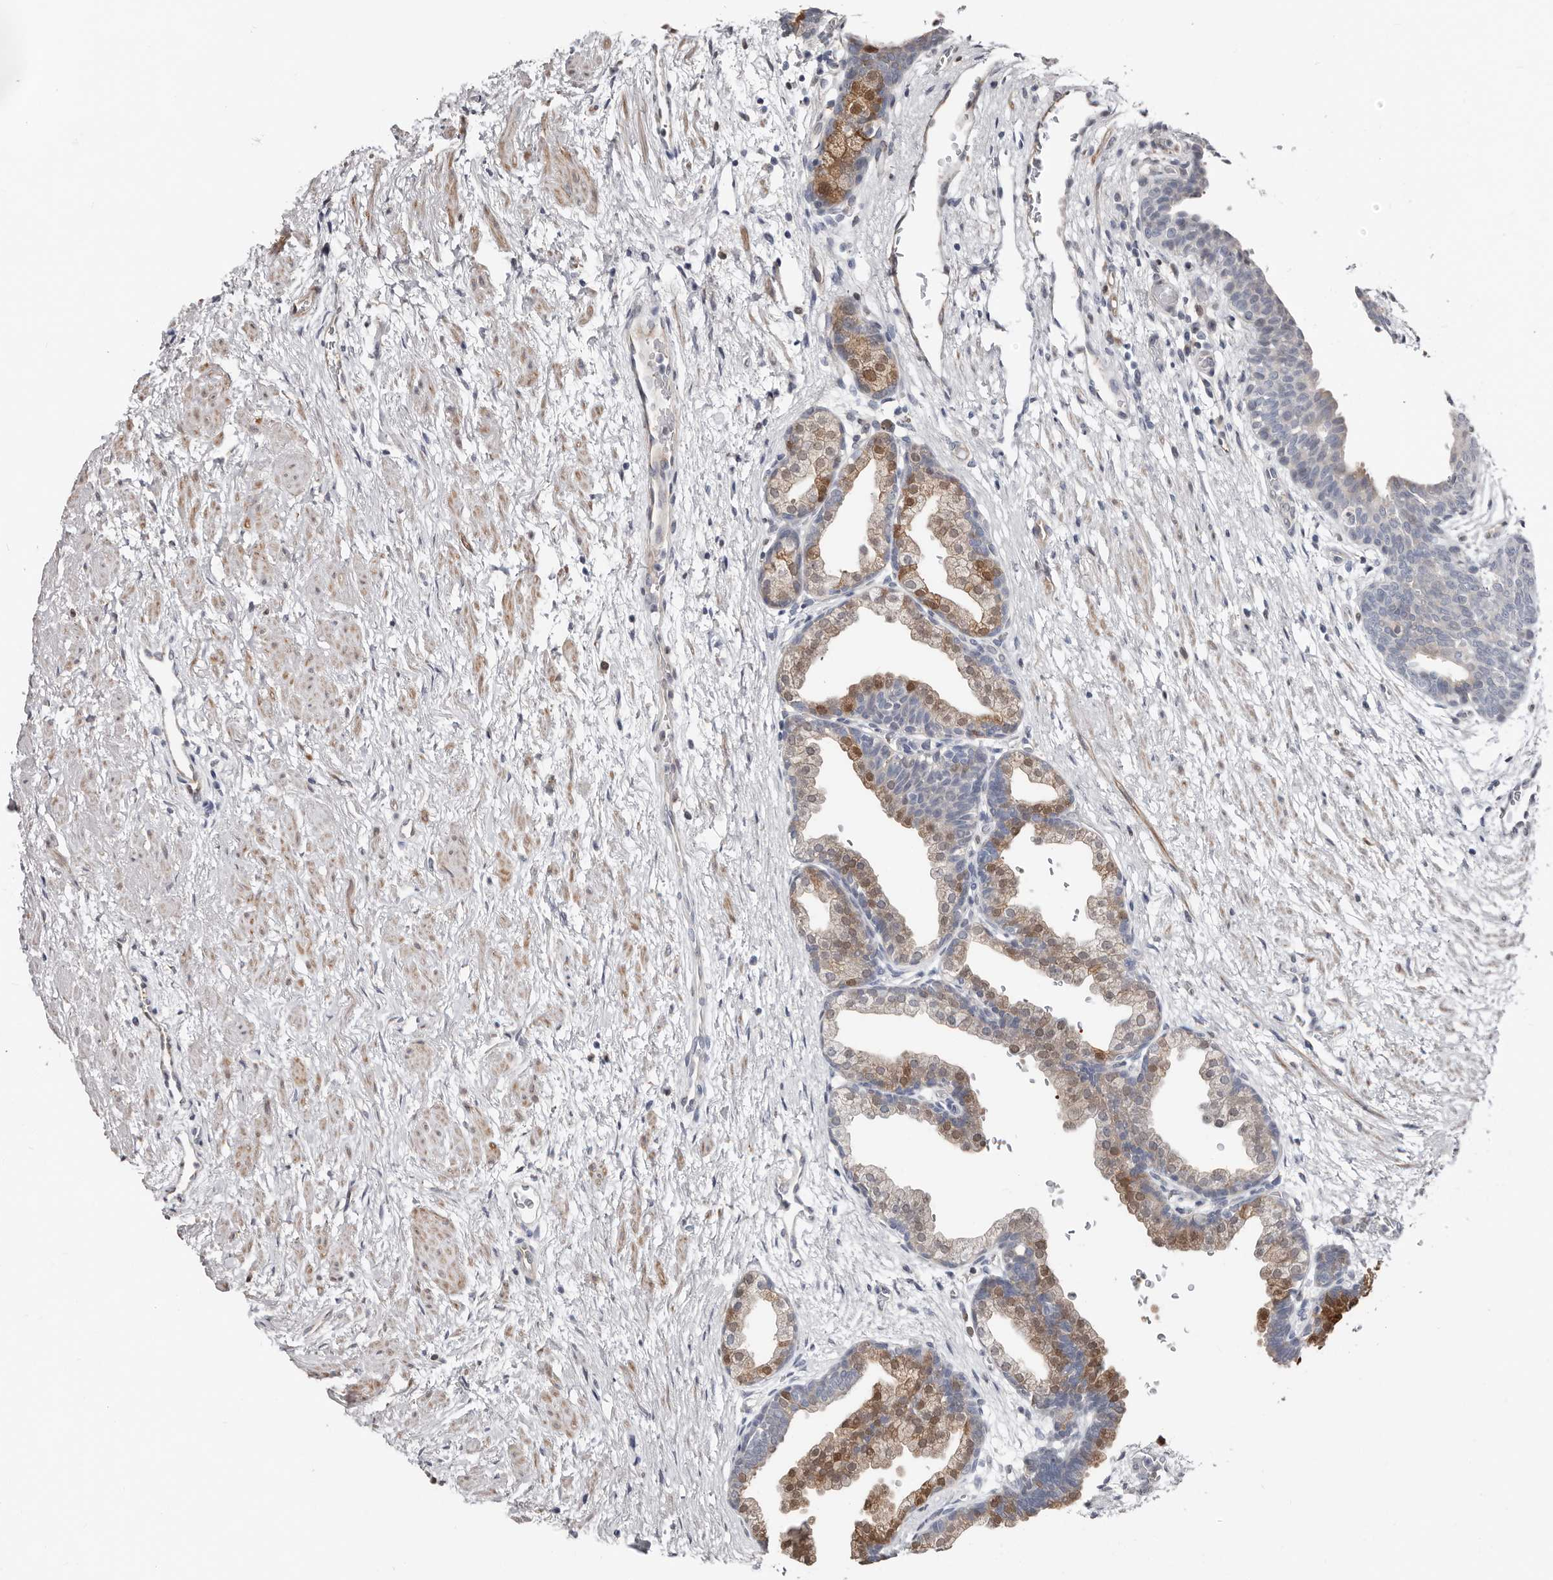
{"staining": {"intensity": "moderate", "quantity": "<25%", "location": "cytoplasmic/membranous,nuclear"}, "tissue": "prostate", "cell_type": "Glandular cells", "image_type": "normal", "snomed": [{"axis": "morphology", "description": "Normal tissue, NOS"}, {"axis": "topography", "description": "Prostate"}], "caption": "IHC of unremarkable human prostate shows low levels of moderate cytoplasmic/membranous,nuclear expression in about <25% of glandular cells.", "gene": "ASRGL1", "patient": {"sex": "male", "age": 48}}